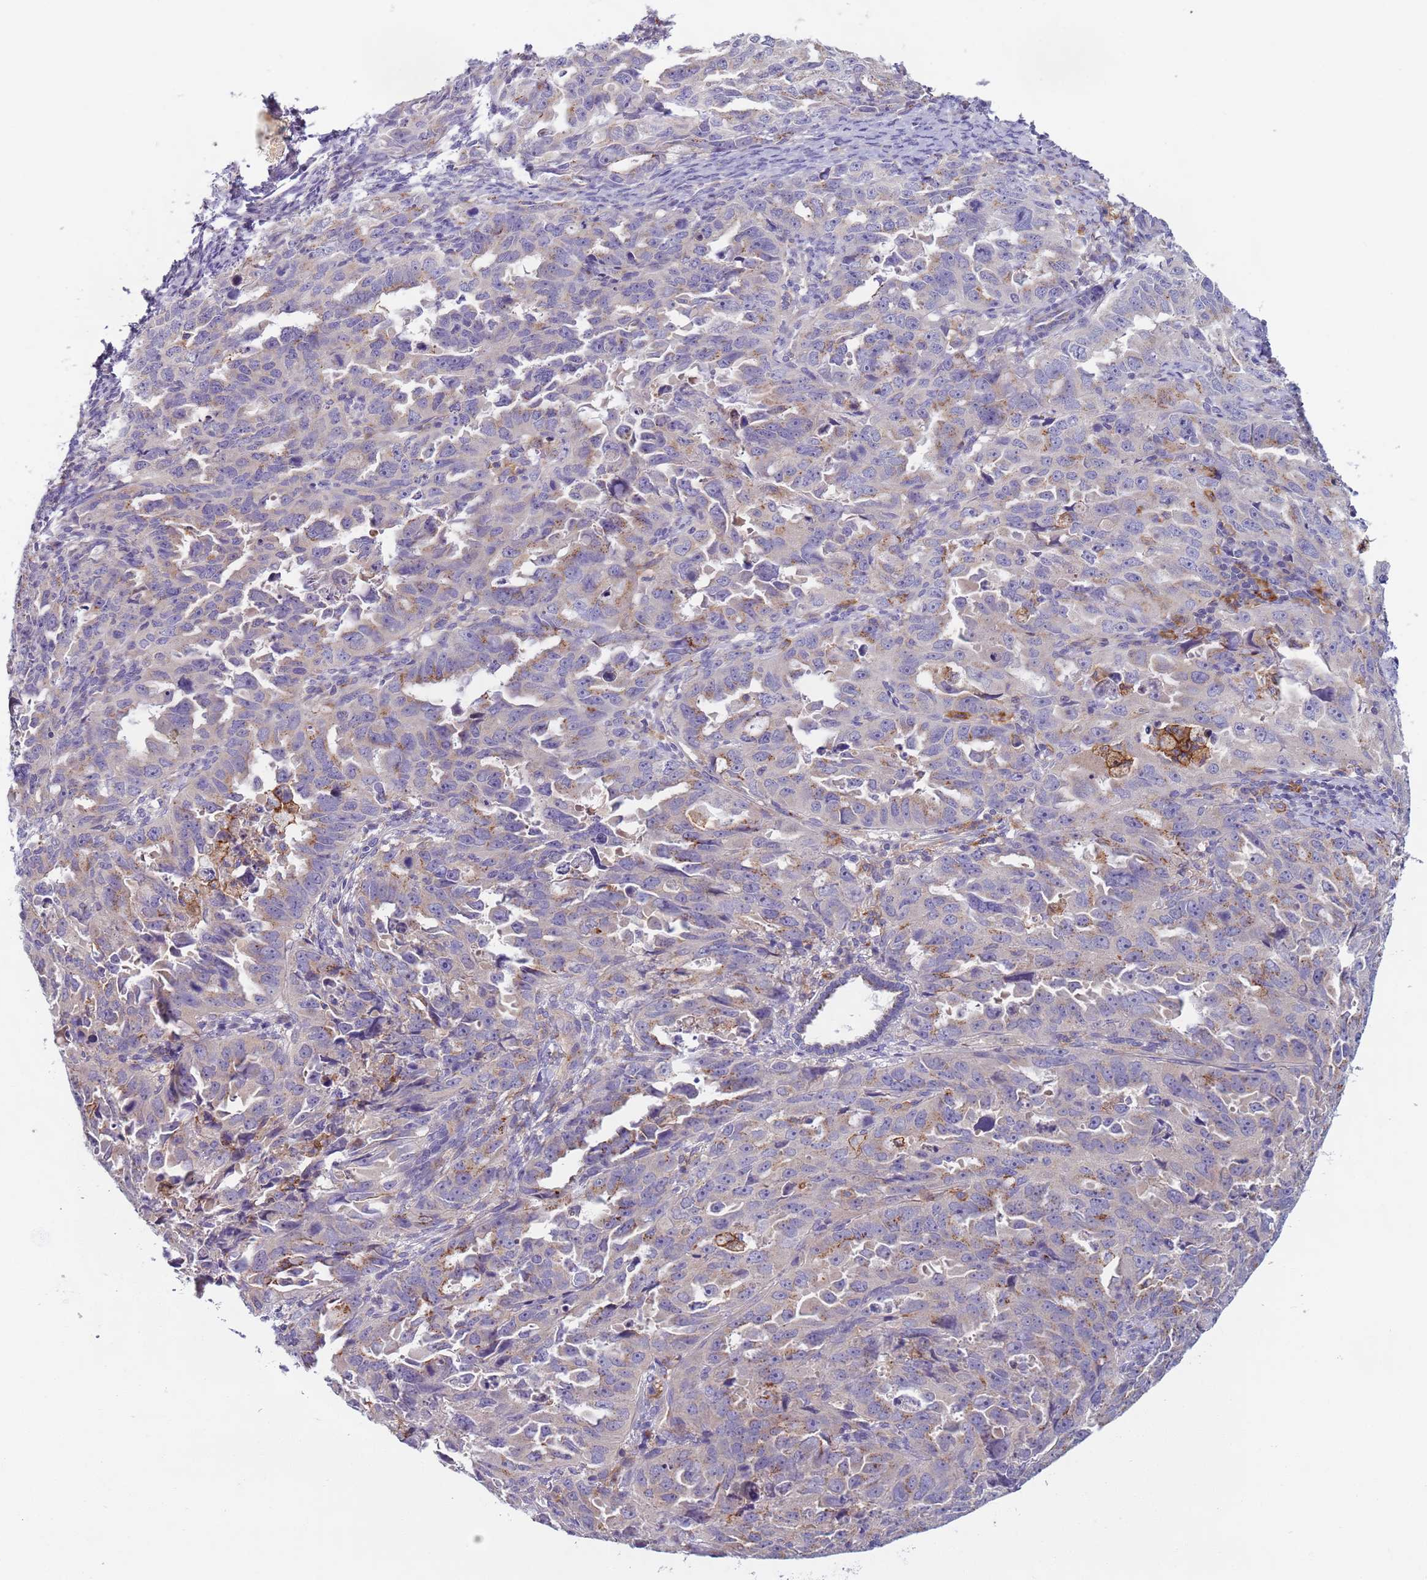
{"staining": {"intensity": "moderate", "quantity": "<25%", "location": "cytoplasmic/membranous"}, "tissue": "endometrial cancer", "cell_type": "Tumor cells", "image_type": "cancer", "snomed": [{"axis": "morphology", "description": "Adenocarcinoma, NOS"}, {"axis": "topography", "description": "Endometrium"}], "caption": "Immunohistochemistry (IHC) of human adenocarcinoma (endometrial) displays low levels of moderate cytoplasmic/membranous positivity in about <25% of tumor cells.", "gene": "AKTIP", "patient": {"sex": "female", "age": 65}}